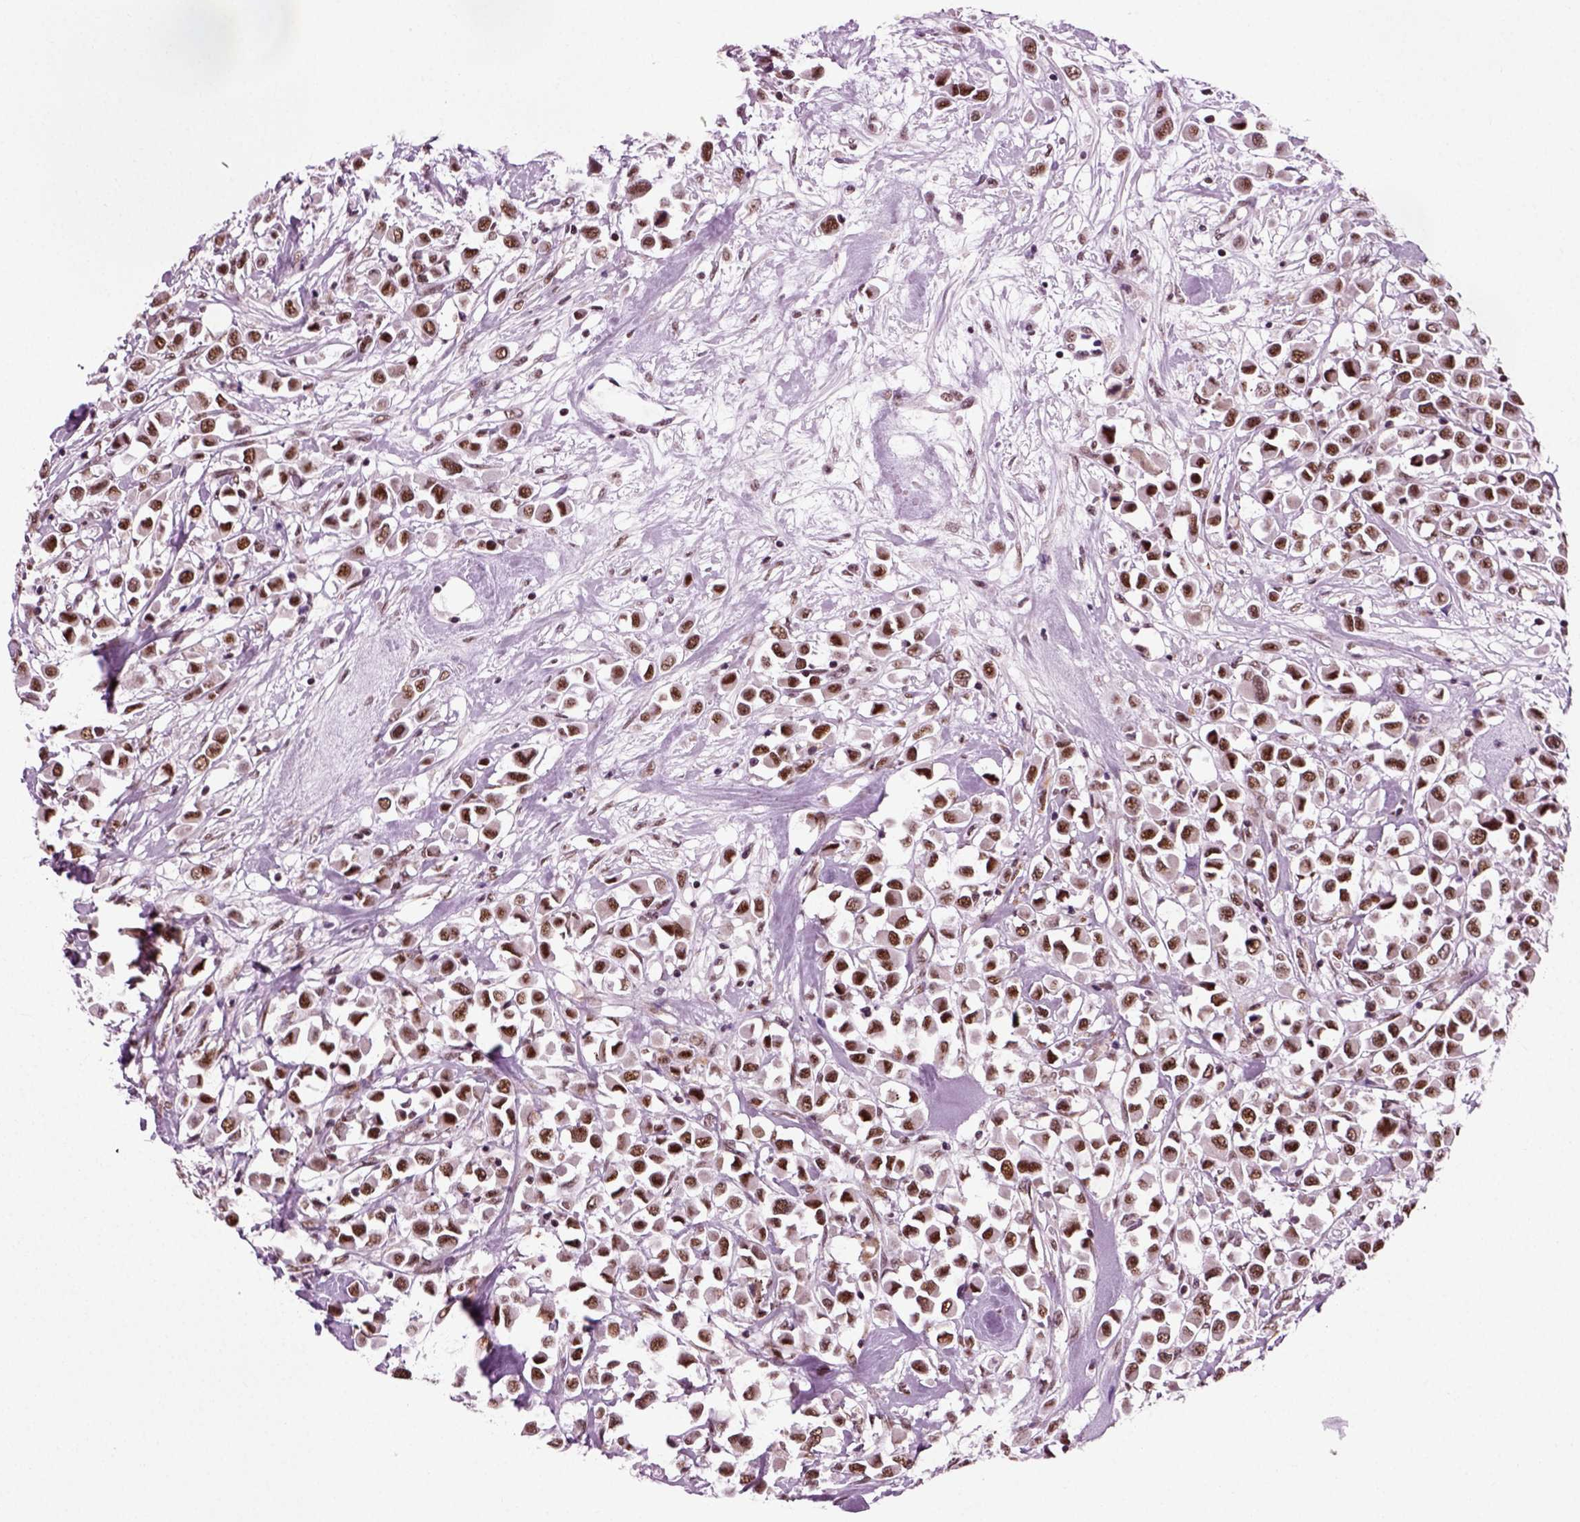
{"staining": {"intensity": "moderate", "quantity": ">75%", "location": "nuclear"}, "tissue": "breast cancer", "cell_type": "Tumor cells", "image_type": "cancer", "snomed": [{"axis": "morphology", "description": "Duct carcinoma"}, {"axis": "topography", "description": "Breast"}], "caption": "Breast invasive ductal carcinoma tissue shows moderate nuclear positivity in approximately >75% of tumor cells, visualized by immunohistochemistry.", "gene": "RCOR3", "patient": {"sex": "female", "age": 61}}